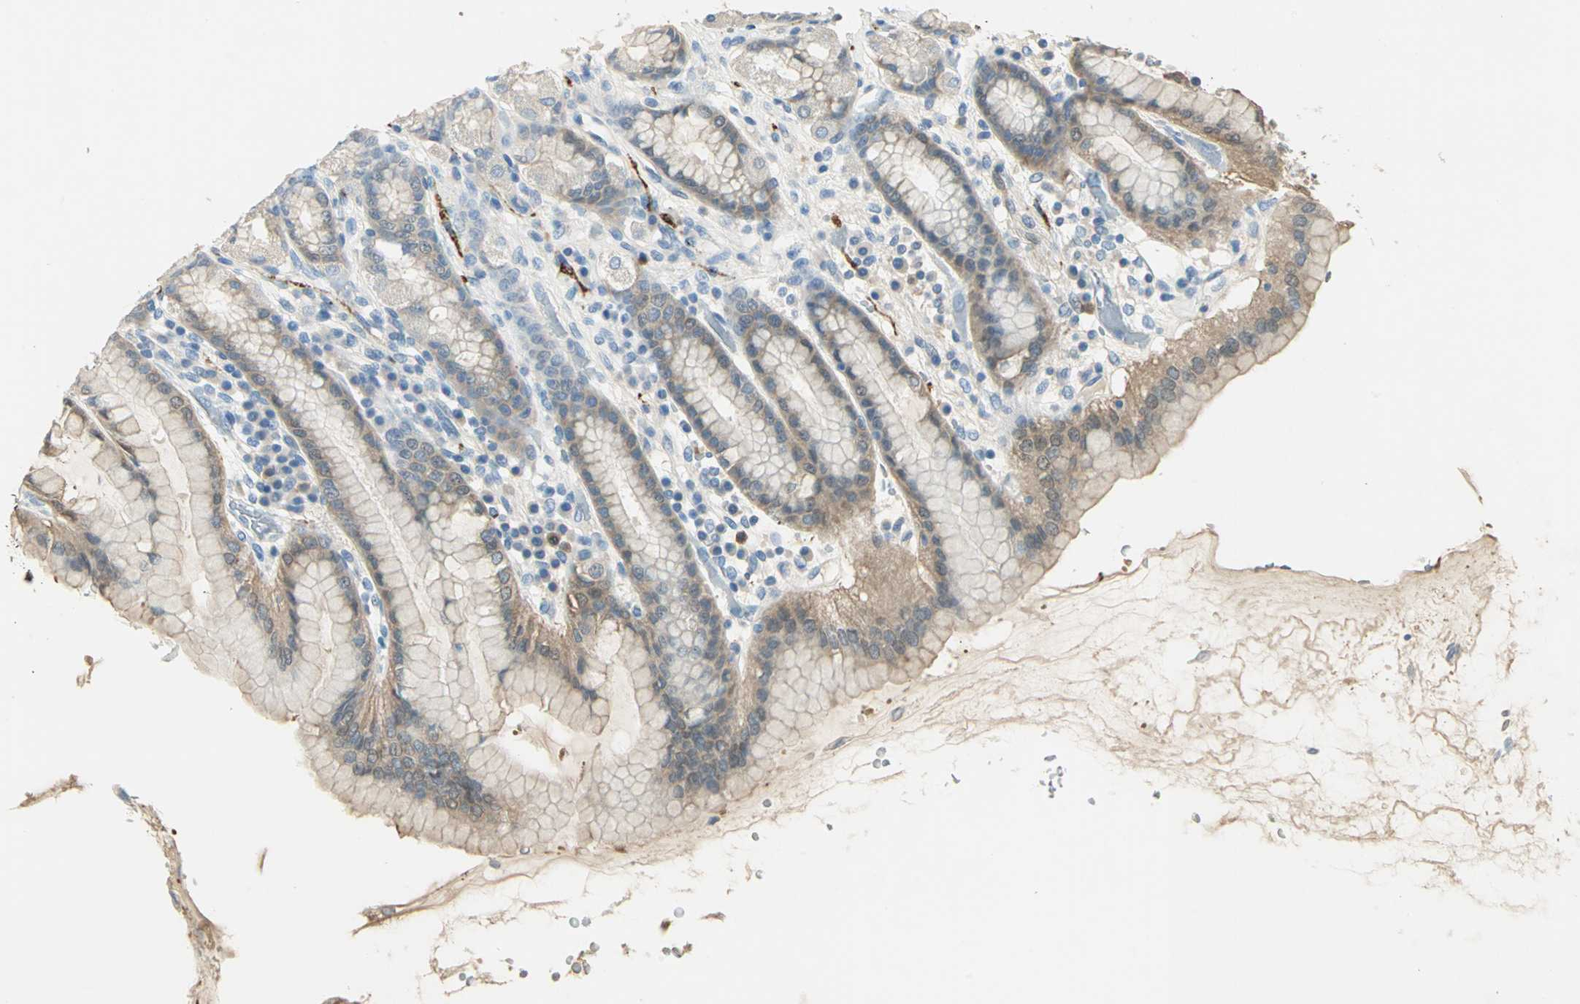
{"staining": {"intensity": "moderate", "quantity": "25%-75%", "location": "cytoplasmic/membranous,nuclear"}, "tissue": "stomach", "cell_type": "Glandular cells", "image_type": "normal", "snomed": [{"axis": "morphology", "description": "Normal tissue, NOS"}, {"axis": "topography", "description": "Stomach, upper"}], "caption": "An immunohistochemistry micrograph of unremarkable tissue is shown. Protein staining in brown labels moderate cytoplasmic/membranous,nuclear positivity in stomach within glandular cells.", "gene": "UCHL1", "patient": {"sex": "male", "age": 68}}